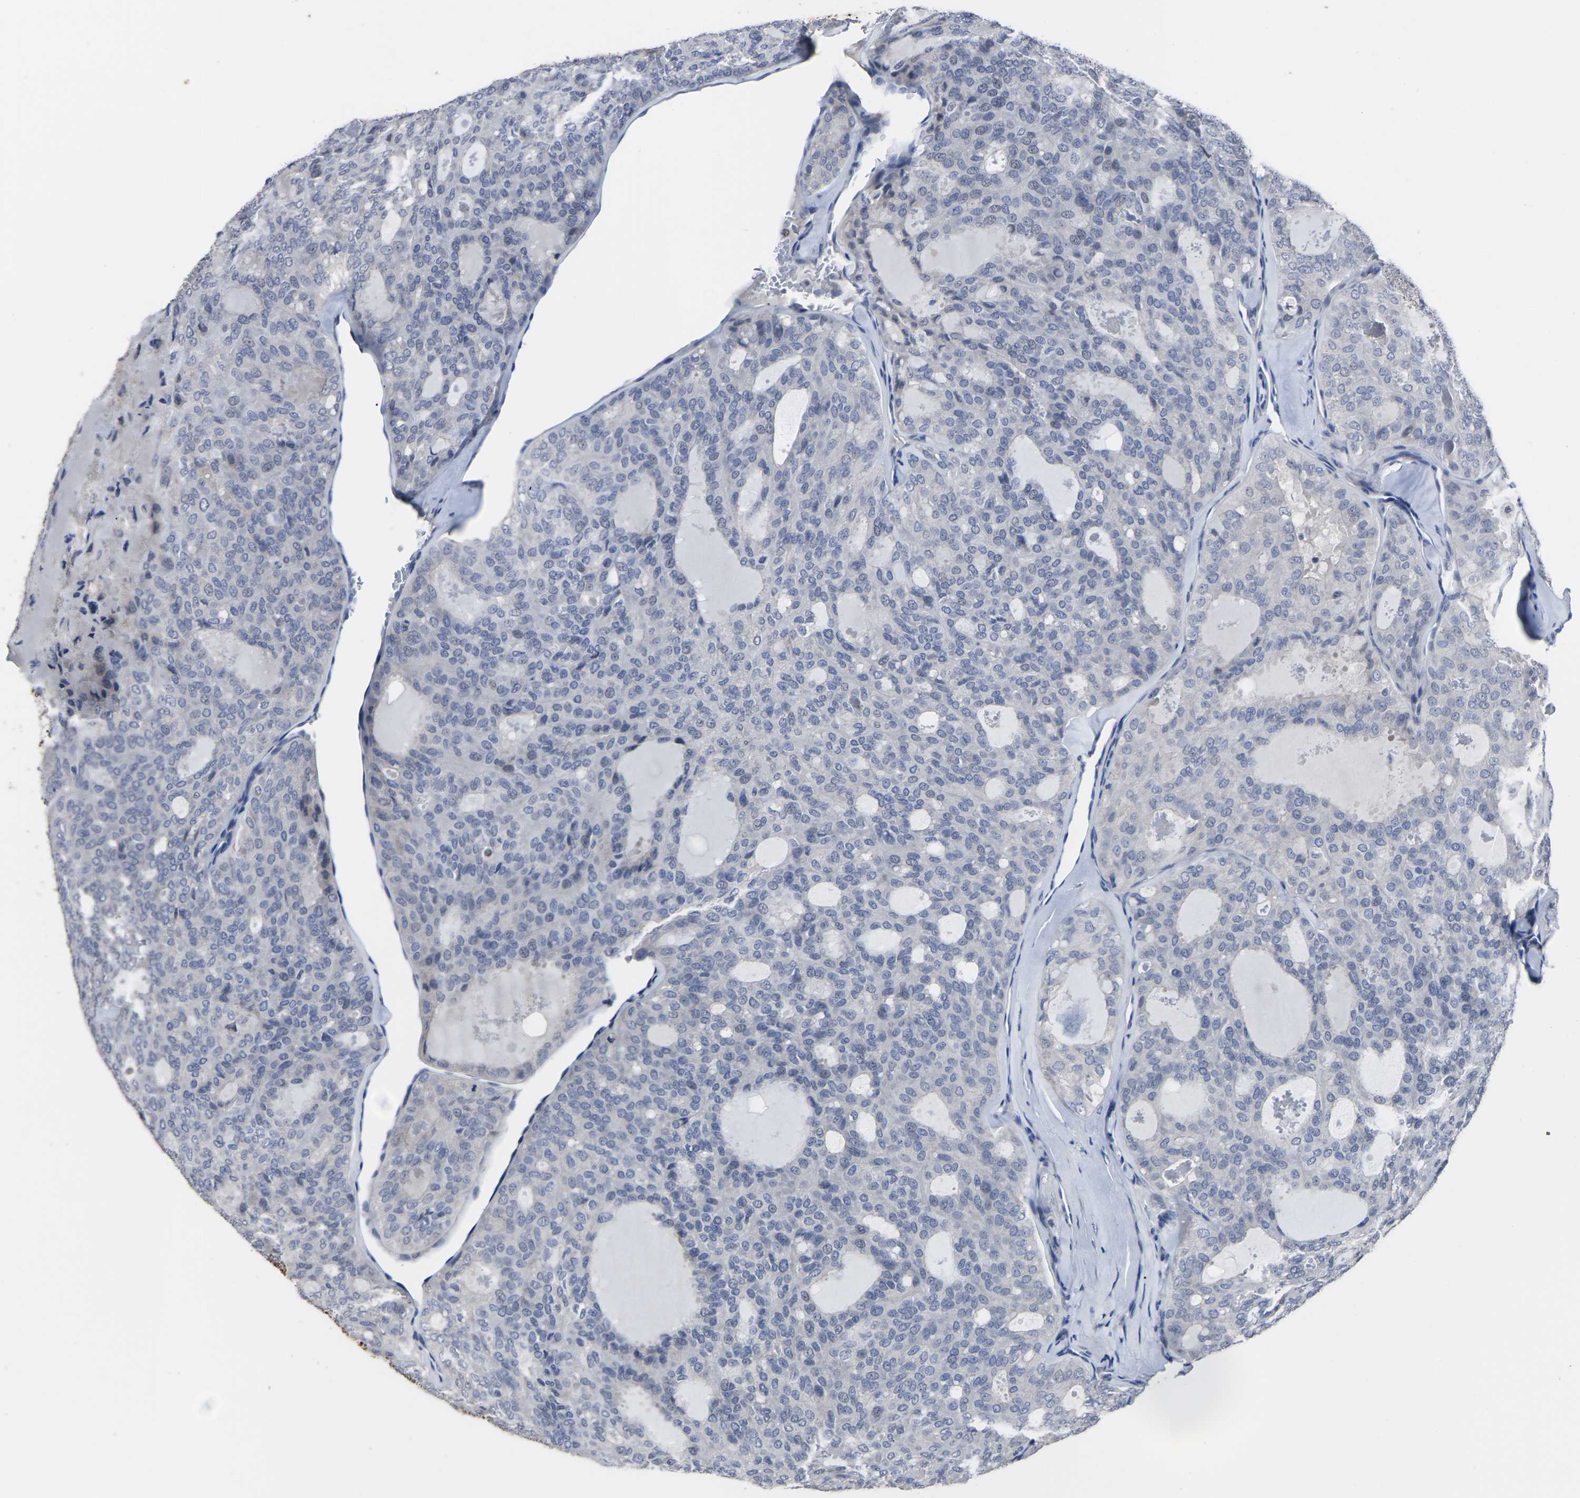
{"staining": {"intensity": "negative", "quantity": "none", "location": "none"}, "tissue": "thyroid cancer", "cell_type": "Tumor cells", "image_type": "cancer", "snomed": [{"axis": "morphology", "description": "Follicular adenoma carcinoma, NOS"}, {"axis": "topography", "description": "Thyroid gland"}], "caption": "Thyroid cancer was stained to show a protein in brown. There is no significant staining in tumor cells. Nuclei are stained in blue.", "gene": "MSANTD4", "patient": {"sex": "male", "age": 75}}